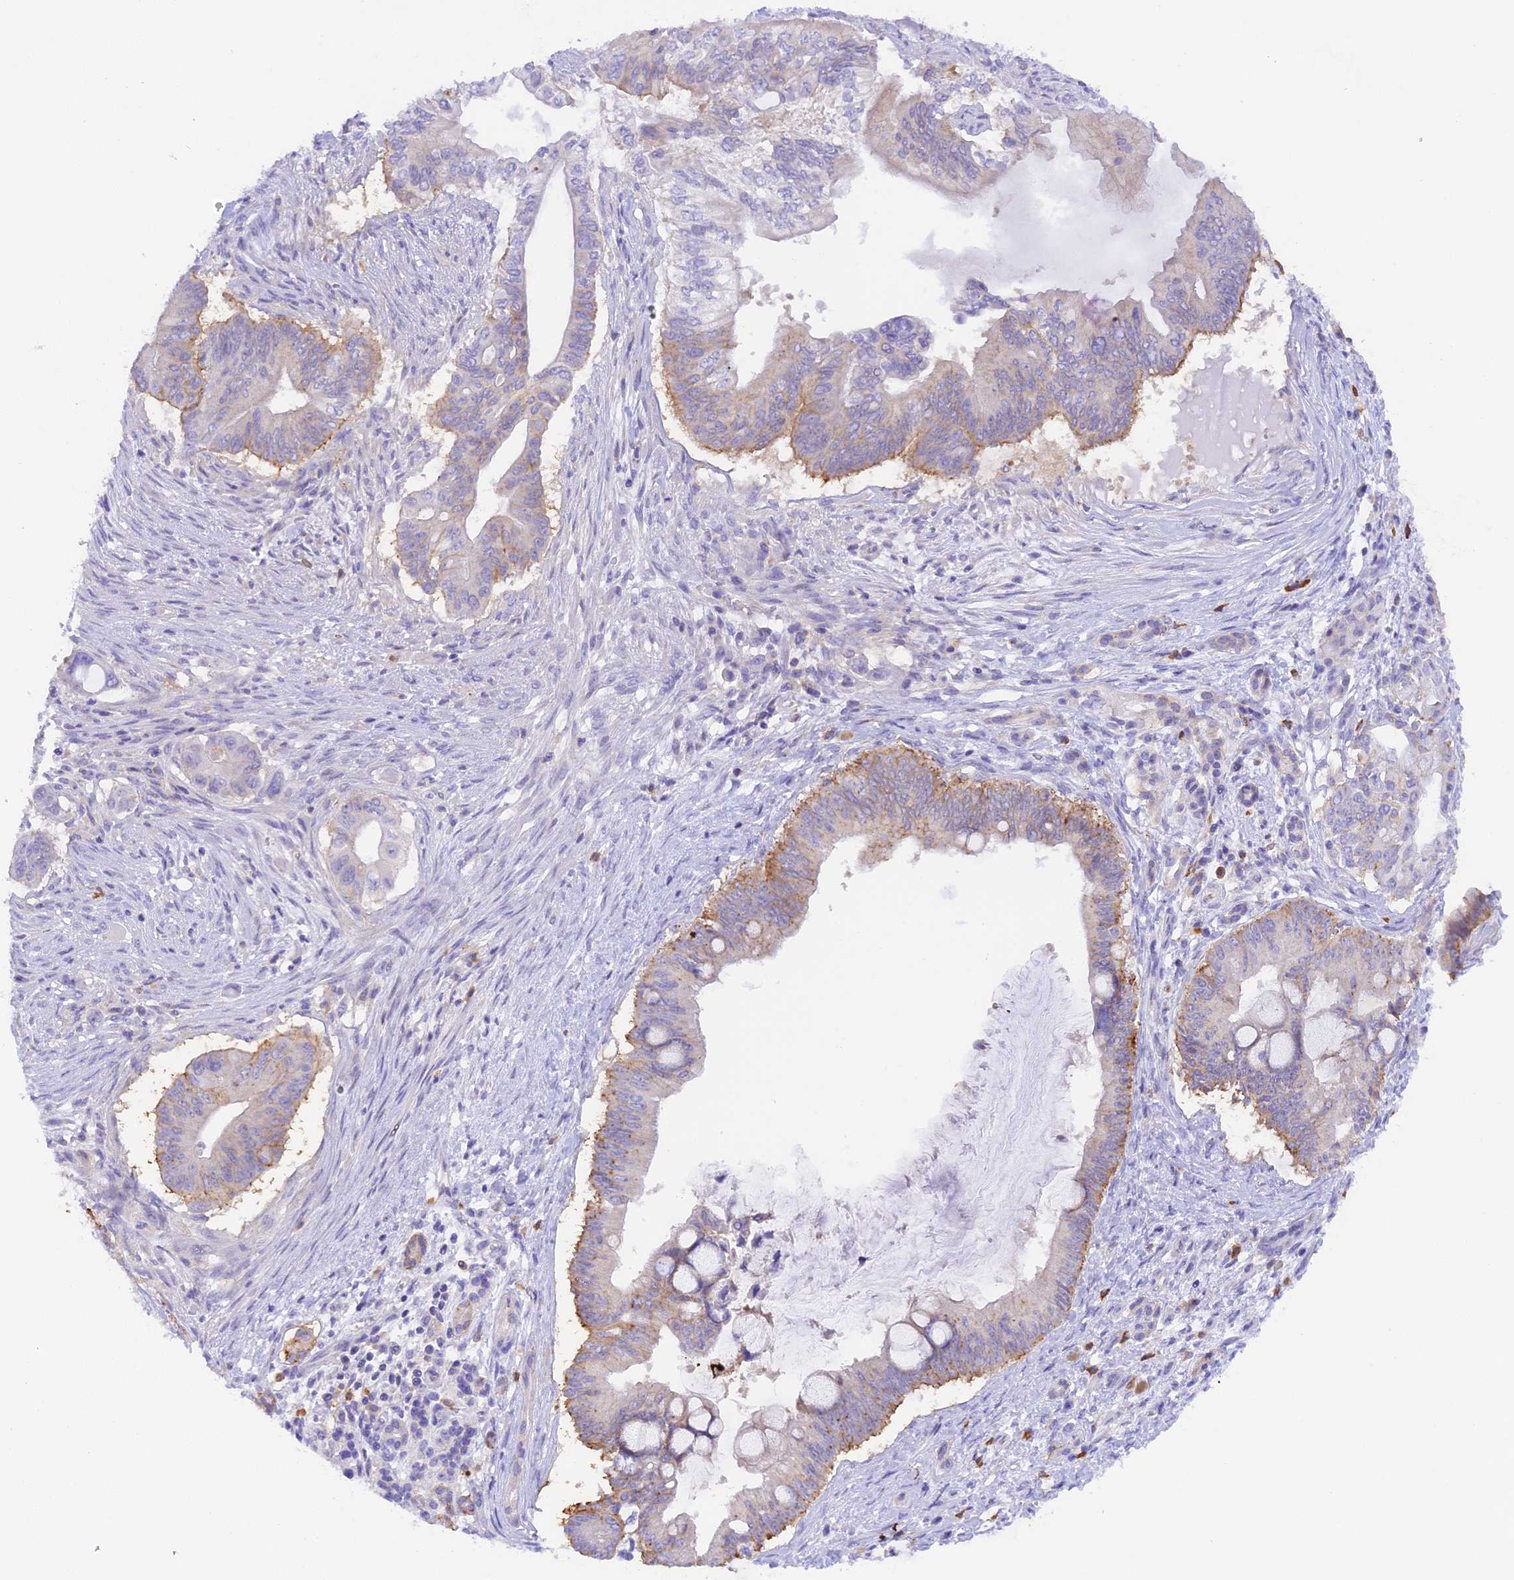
{"staining": {"intensity": "moderate", "quantity": "<25%", "location": "cytoplasmic/membranous"}, "tissue": "pancreatic cancer", "cell_type": "Tumor cells", "image_type": "cancer", "snomed": [{"axis": "morphology", "description": "Adenocarcinoma, NOS"}, {"axis": "topography", "description": "Pancreas"}], "caption": "A histopathology image showing moderate cytoplasmic/membranous expression in about <25% of tumor cells in pancreatic adenocarcinoma, as visualized by brown immunohistochemical staining.", "gene": "COL6A5", "patient": {"sex": "male", "age": 68}}